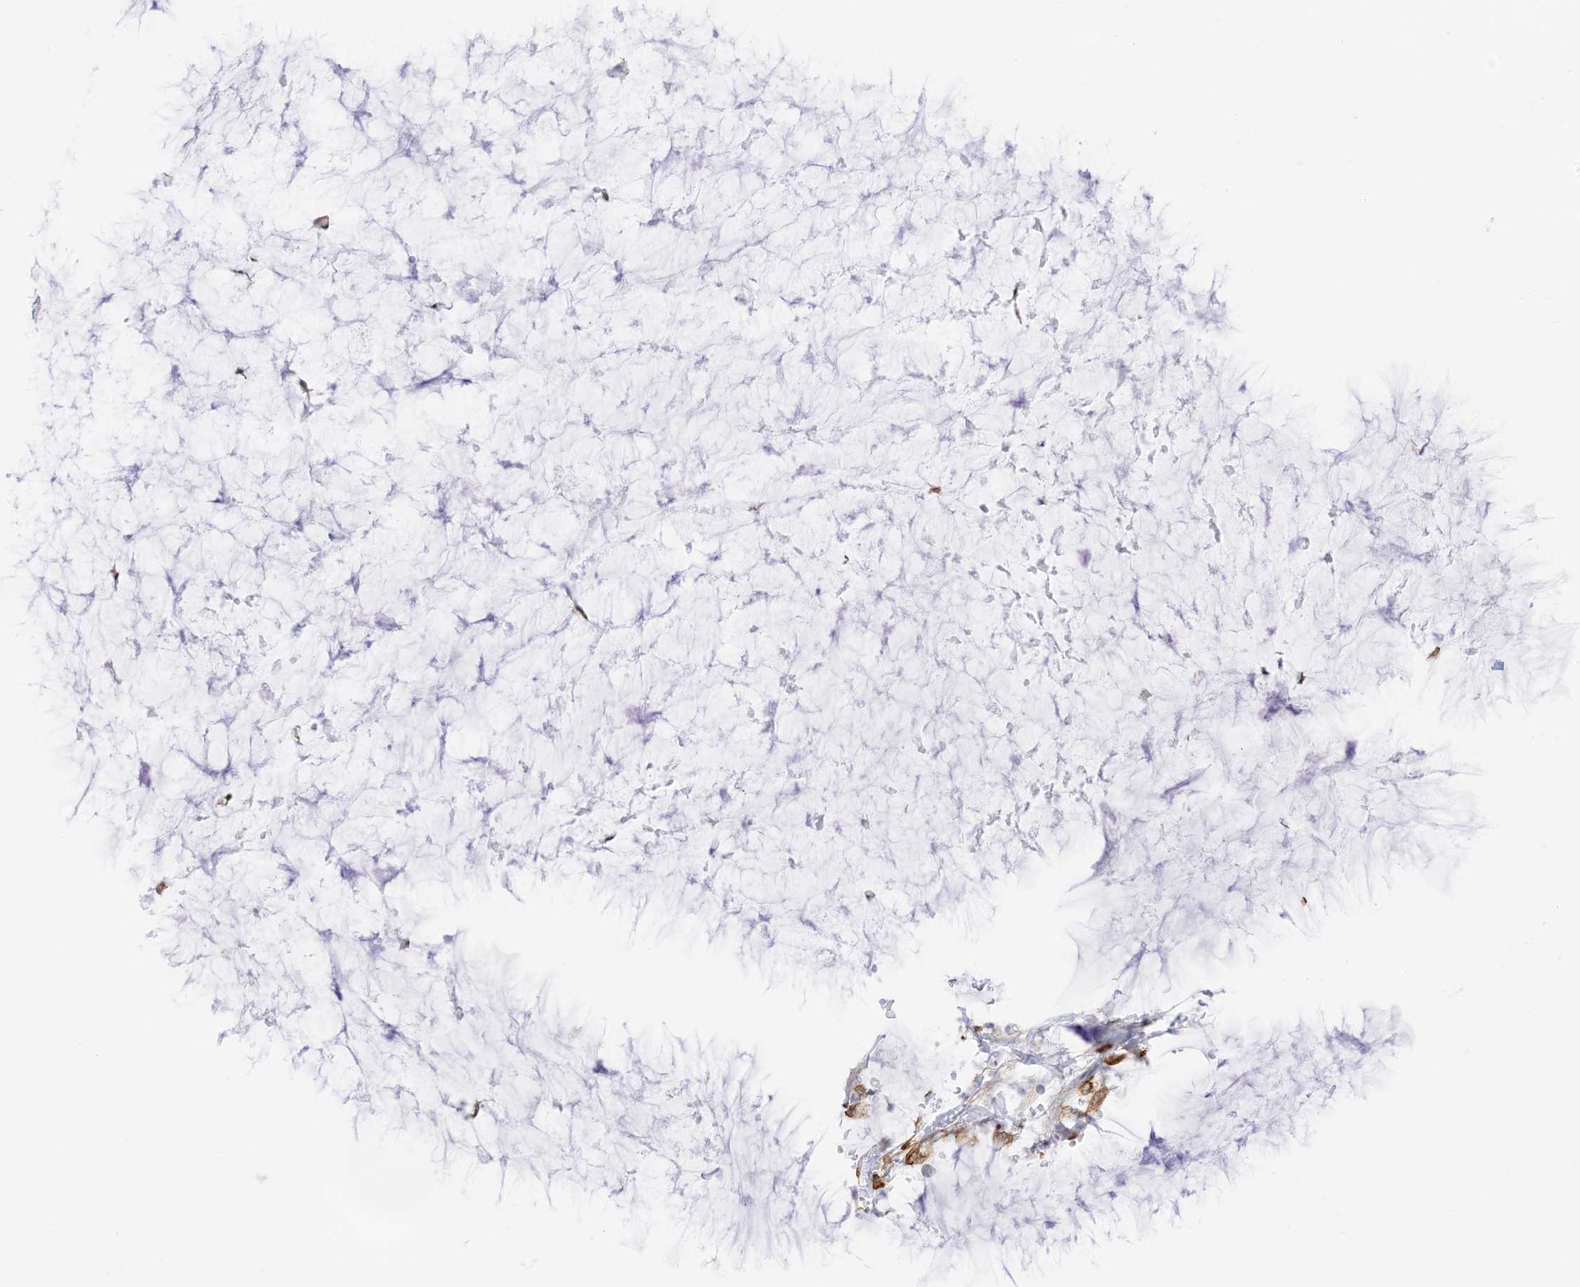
{"staining": {"intensity": "negative", "quantity": "none", "location": "none"}, "tissue": "pancreatic cancer", "cell_type": "Tumor cells", "image_type": "cancer", "snomed": [{"axis": "morphology", "description": "Adenocarcinoma, NOS"}, {"axis": "topography", "description": "Pancreas"}], "caption": "The micrograph demonstrates no significant expression in tumor cells of pancreatic adenocarcinoma.", "gene": "PID1", "patient": {"sex": "male", "age": 41}}